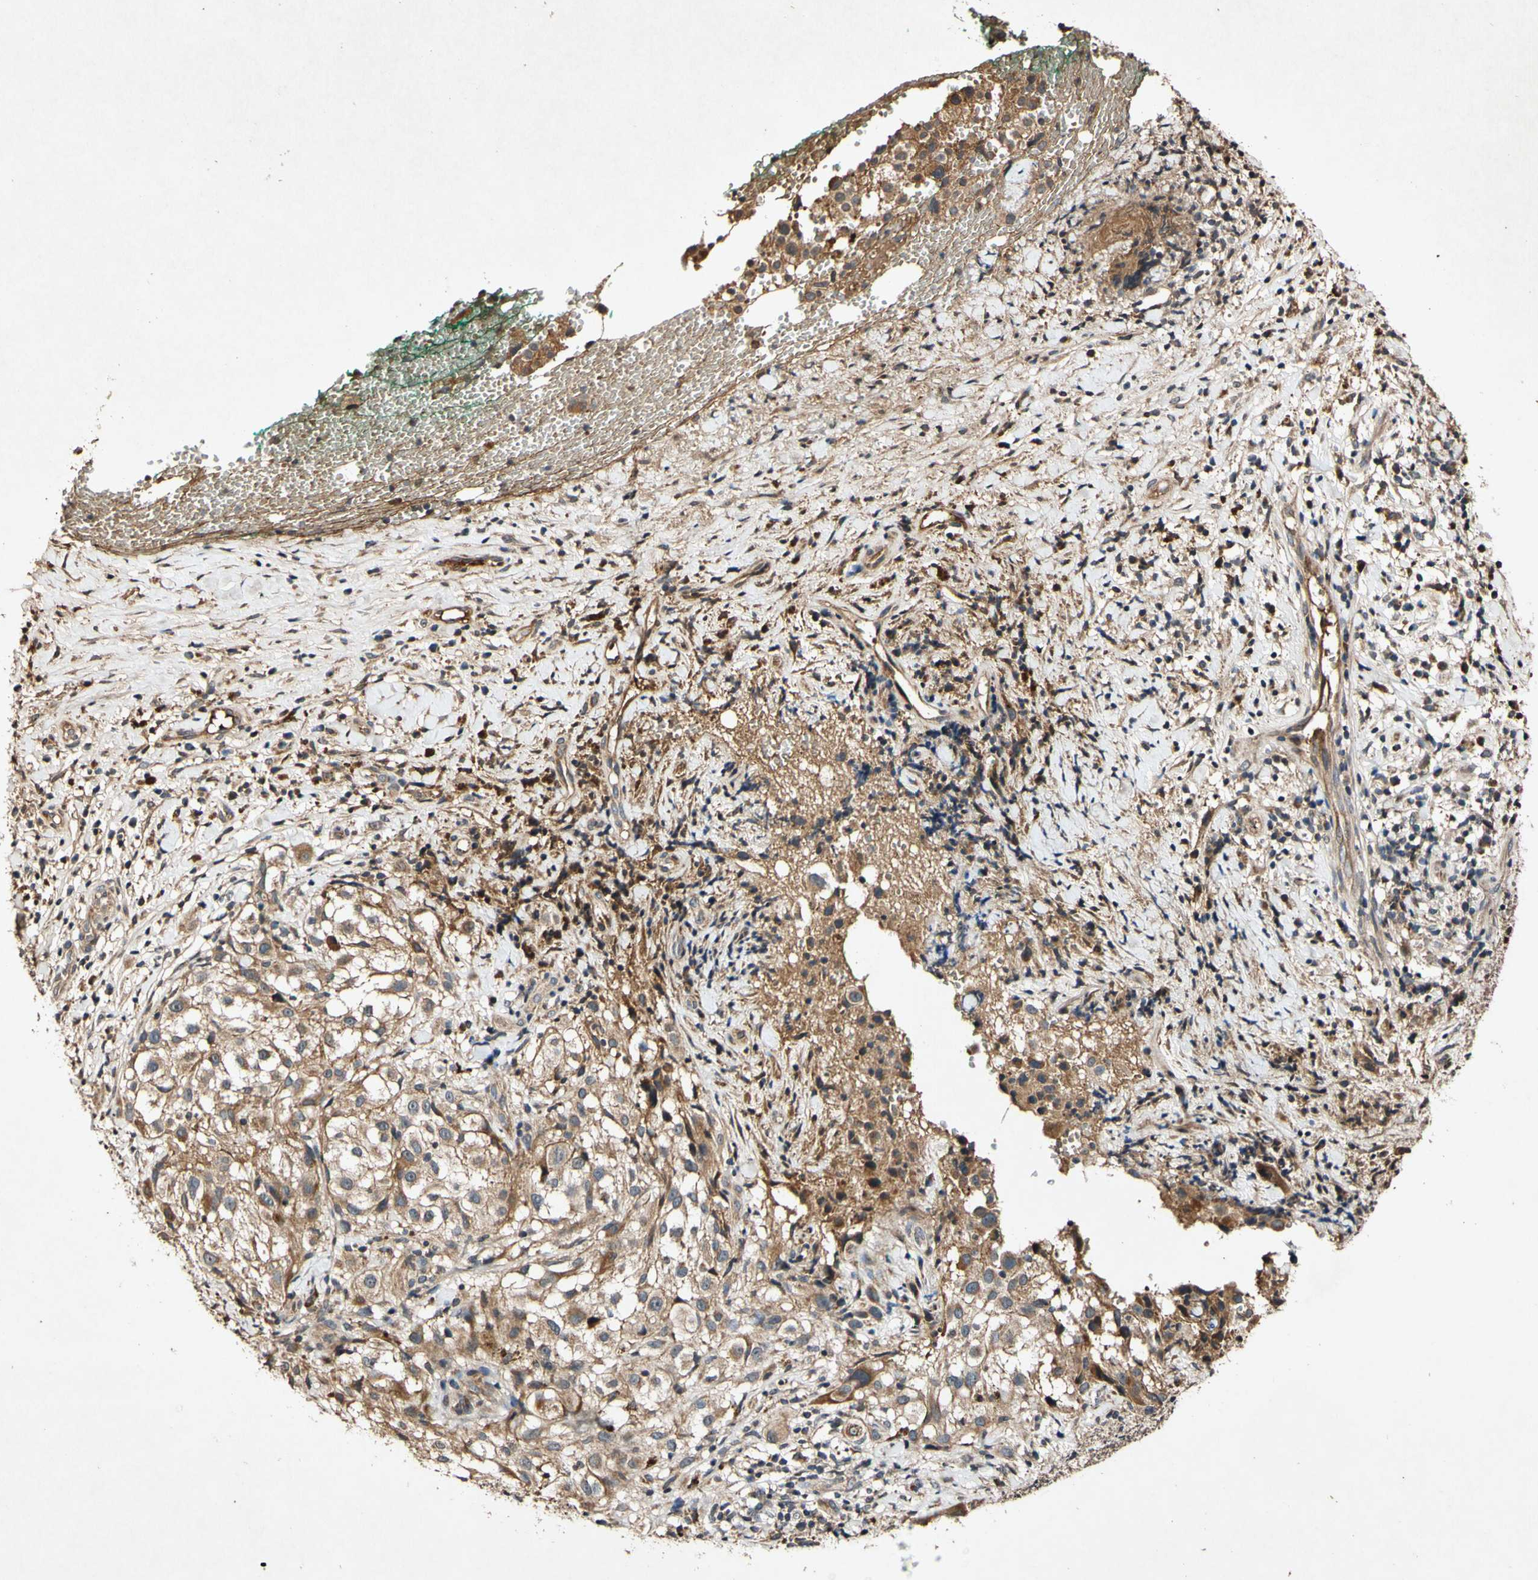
{"staining": {"intensity": "moderate", "quantity": ">75%", "location": "cytoplasmic/membranous"}, "tissue": "melanoma", "cell_type": "Tumor cells", "image_type": "cancer", "snomed": [{"axis": "morphology", "description": "Necrosis, NOS"}, {"axis": "morphology", "description": "Malignant melanoma, NOS"}, {"axis": "topography", "description": "Skin"}], "caption": "Tumor cells reveal medium levels of moderate cytoplasmic/membranous positivity in about >75% of cells in human melanoma.", "gene": "PLAT", "patient": {"sex": "female", "age": 87}}